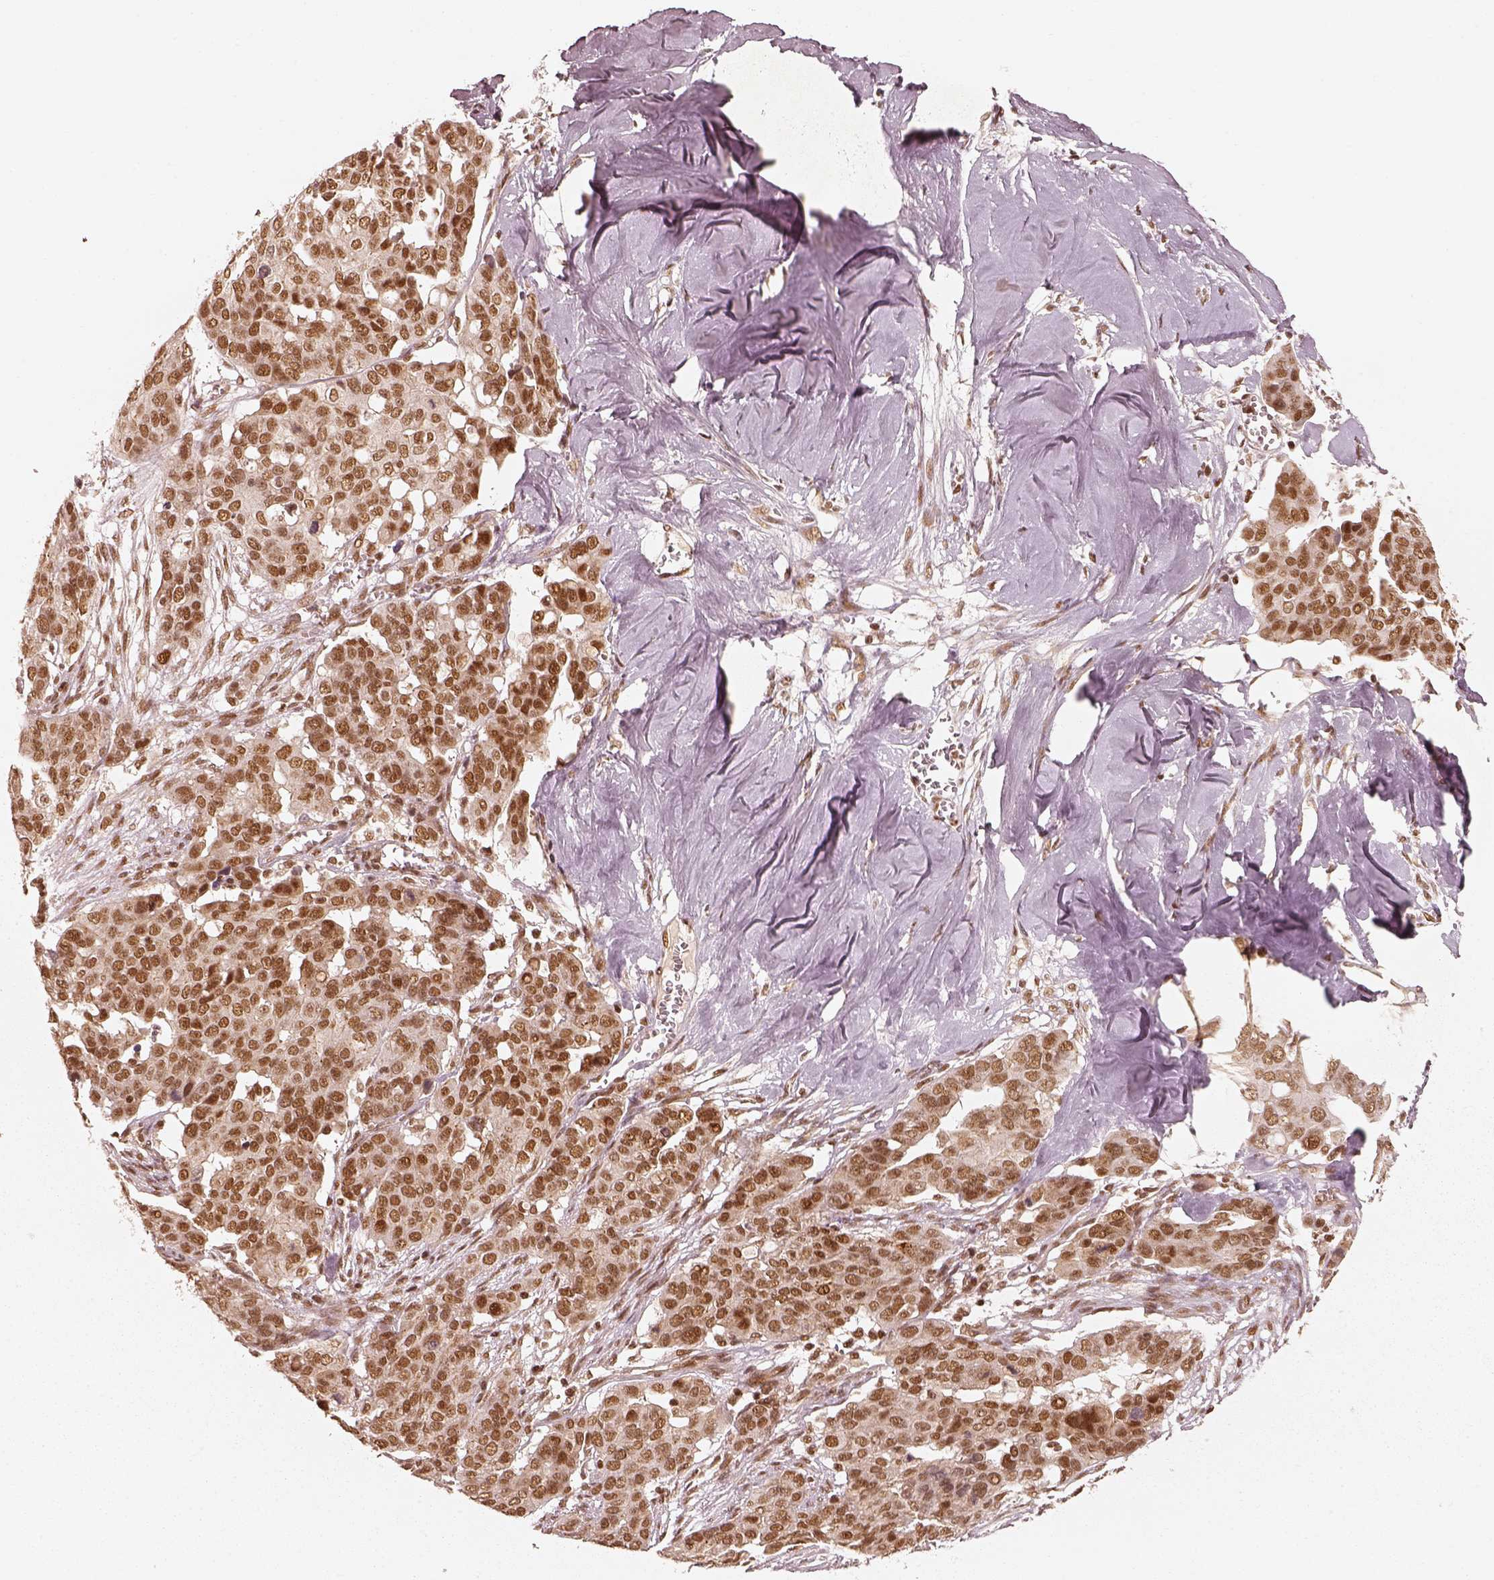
{"staining": {"intensity": "strong", "quantity": ">75%", "location": "nuclear"}, "tissue": "ovarian cancer", "cell_type": "Tumor cells", "image_type": "cancer", "snomed": [{"axis": "morphology", "description": "Carcinoma, endometroid"}, {"axis": "topography", "description": "Ovary"}], "caption": "There is high levels of strong nuclear staining in tumor cells of ovarian endometroid carcinoma, as demonstrated by immunohistochemical staining (brown color).", "gene": "GMEB2", "patient": {"sex": "female", "age": 78}}